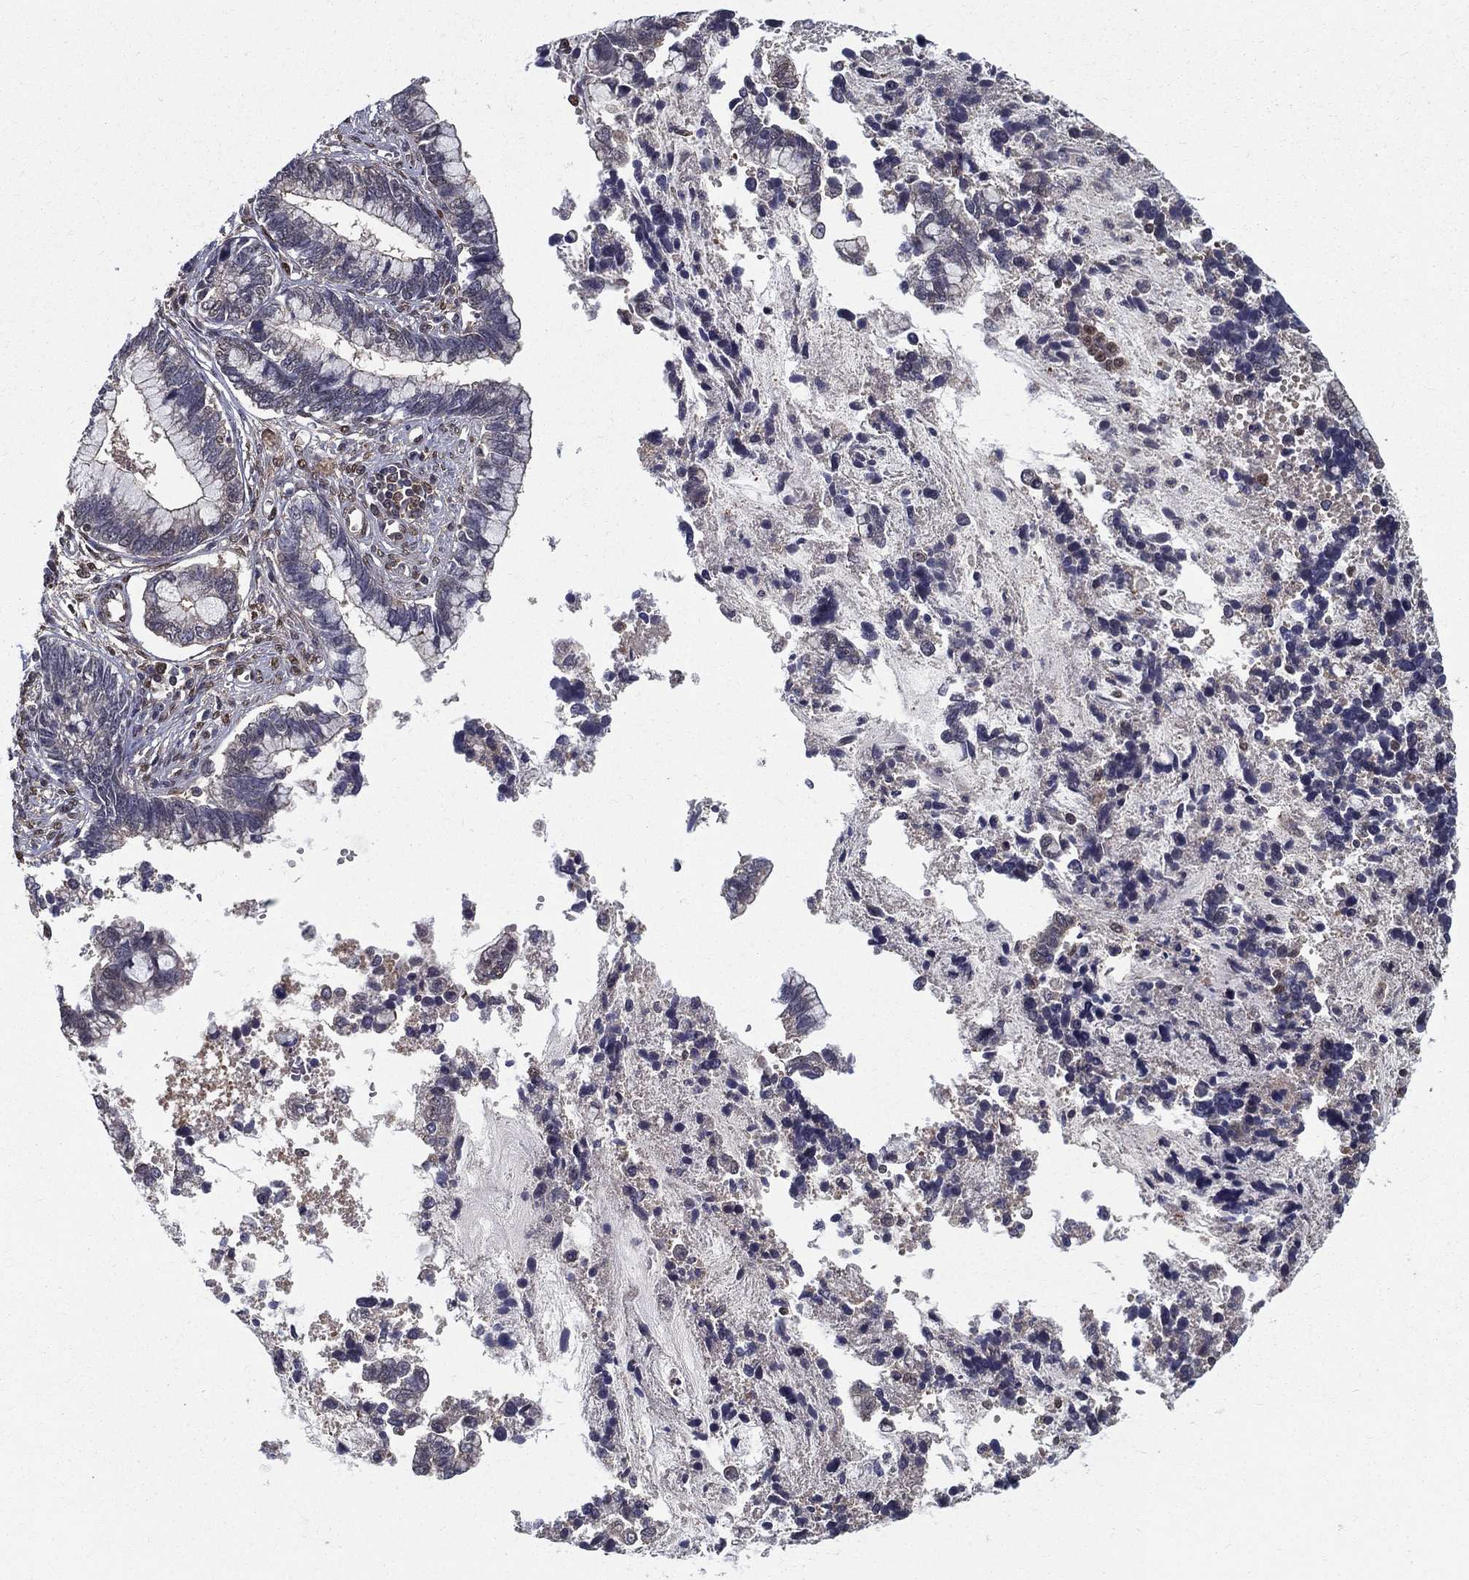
{"staining": {"intensity": "negative", "quantity": "none", "location": "none"}, "tissue": "cervical cancer", "cell_type": "Tumor cells", "image_type": "cancer", "snomed": [{"axis": "morphology", "description": "Adenocarcinoma, NOS"}, {"axis": "topography", "description": "Cervix"}], "caption": "Protein analysis of cervical cancer (adenocarcinoma) exhibits no significant staining in tumor cells.", "gene": "CARM1", "patient": {"sex": "female", "age": 44}}